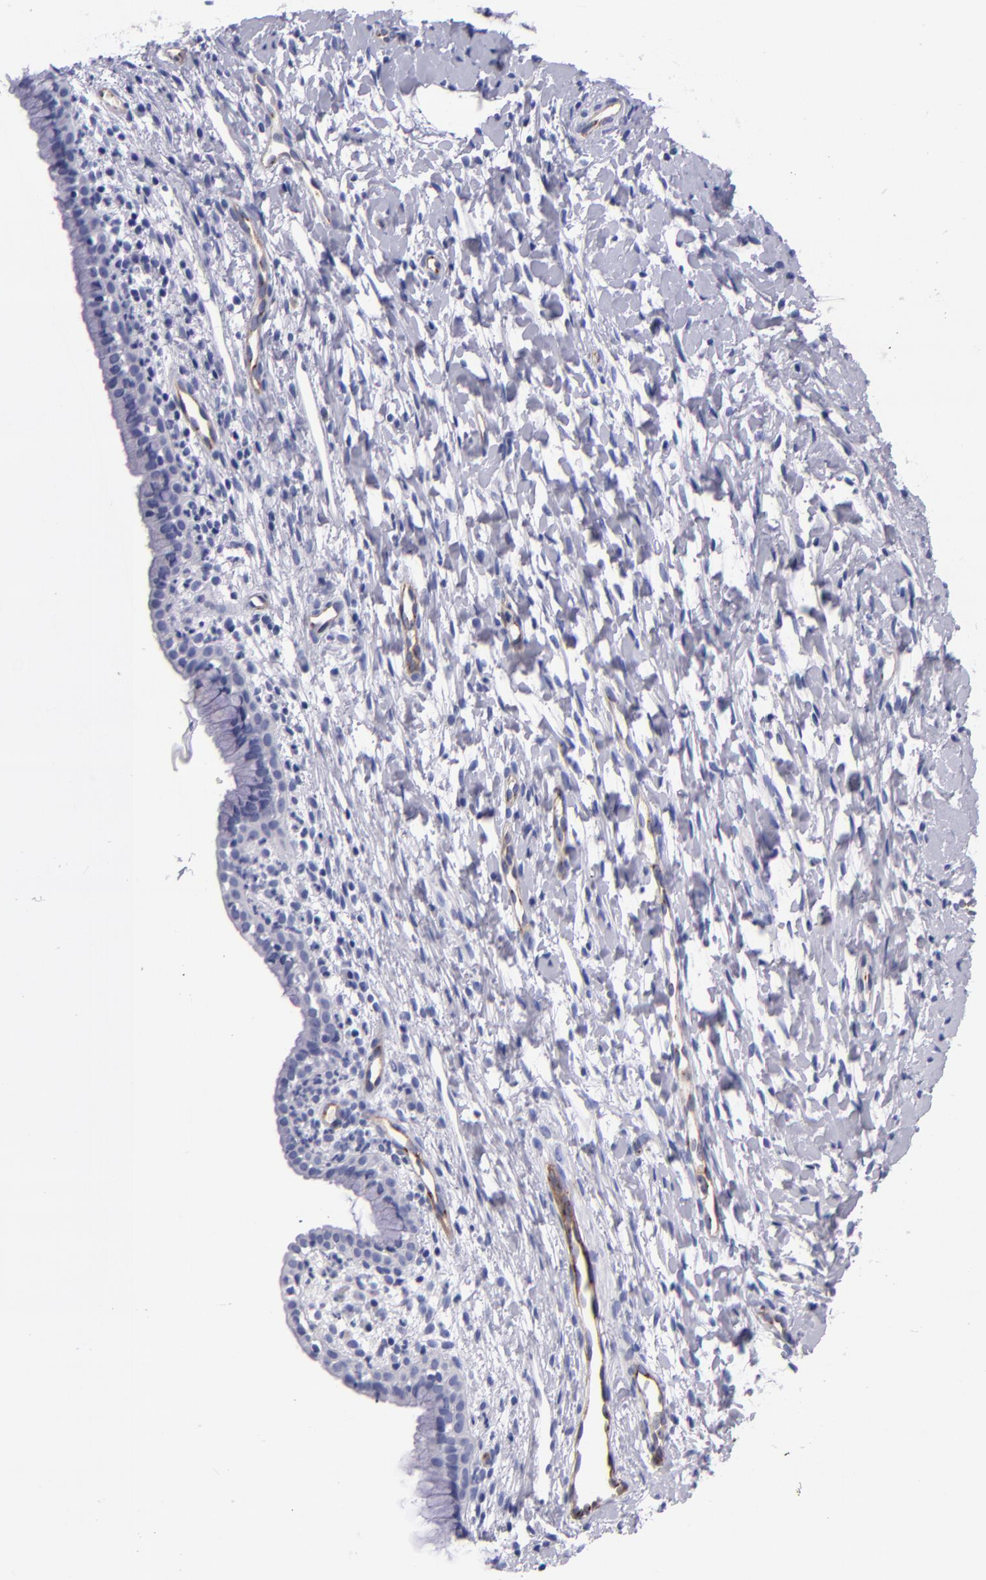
{"staining": {"intensity": "negative", "quantity": "none", "location": "none"}, "tissue": "cervix", "cell_type": "Glandular cells", "image_type": "normal", "snomed": [{"axis": "morphology", "description": "Normal tissue, NOS"}, {"axis": "topography", "description": "Cervix"}], "caption": "Glandular cells show no significant expression in unremarkable cervix.", "gene": "NOS3", "patient": {"sex": "female", "age": 46}}